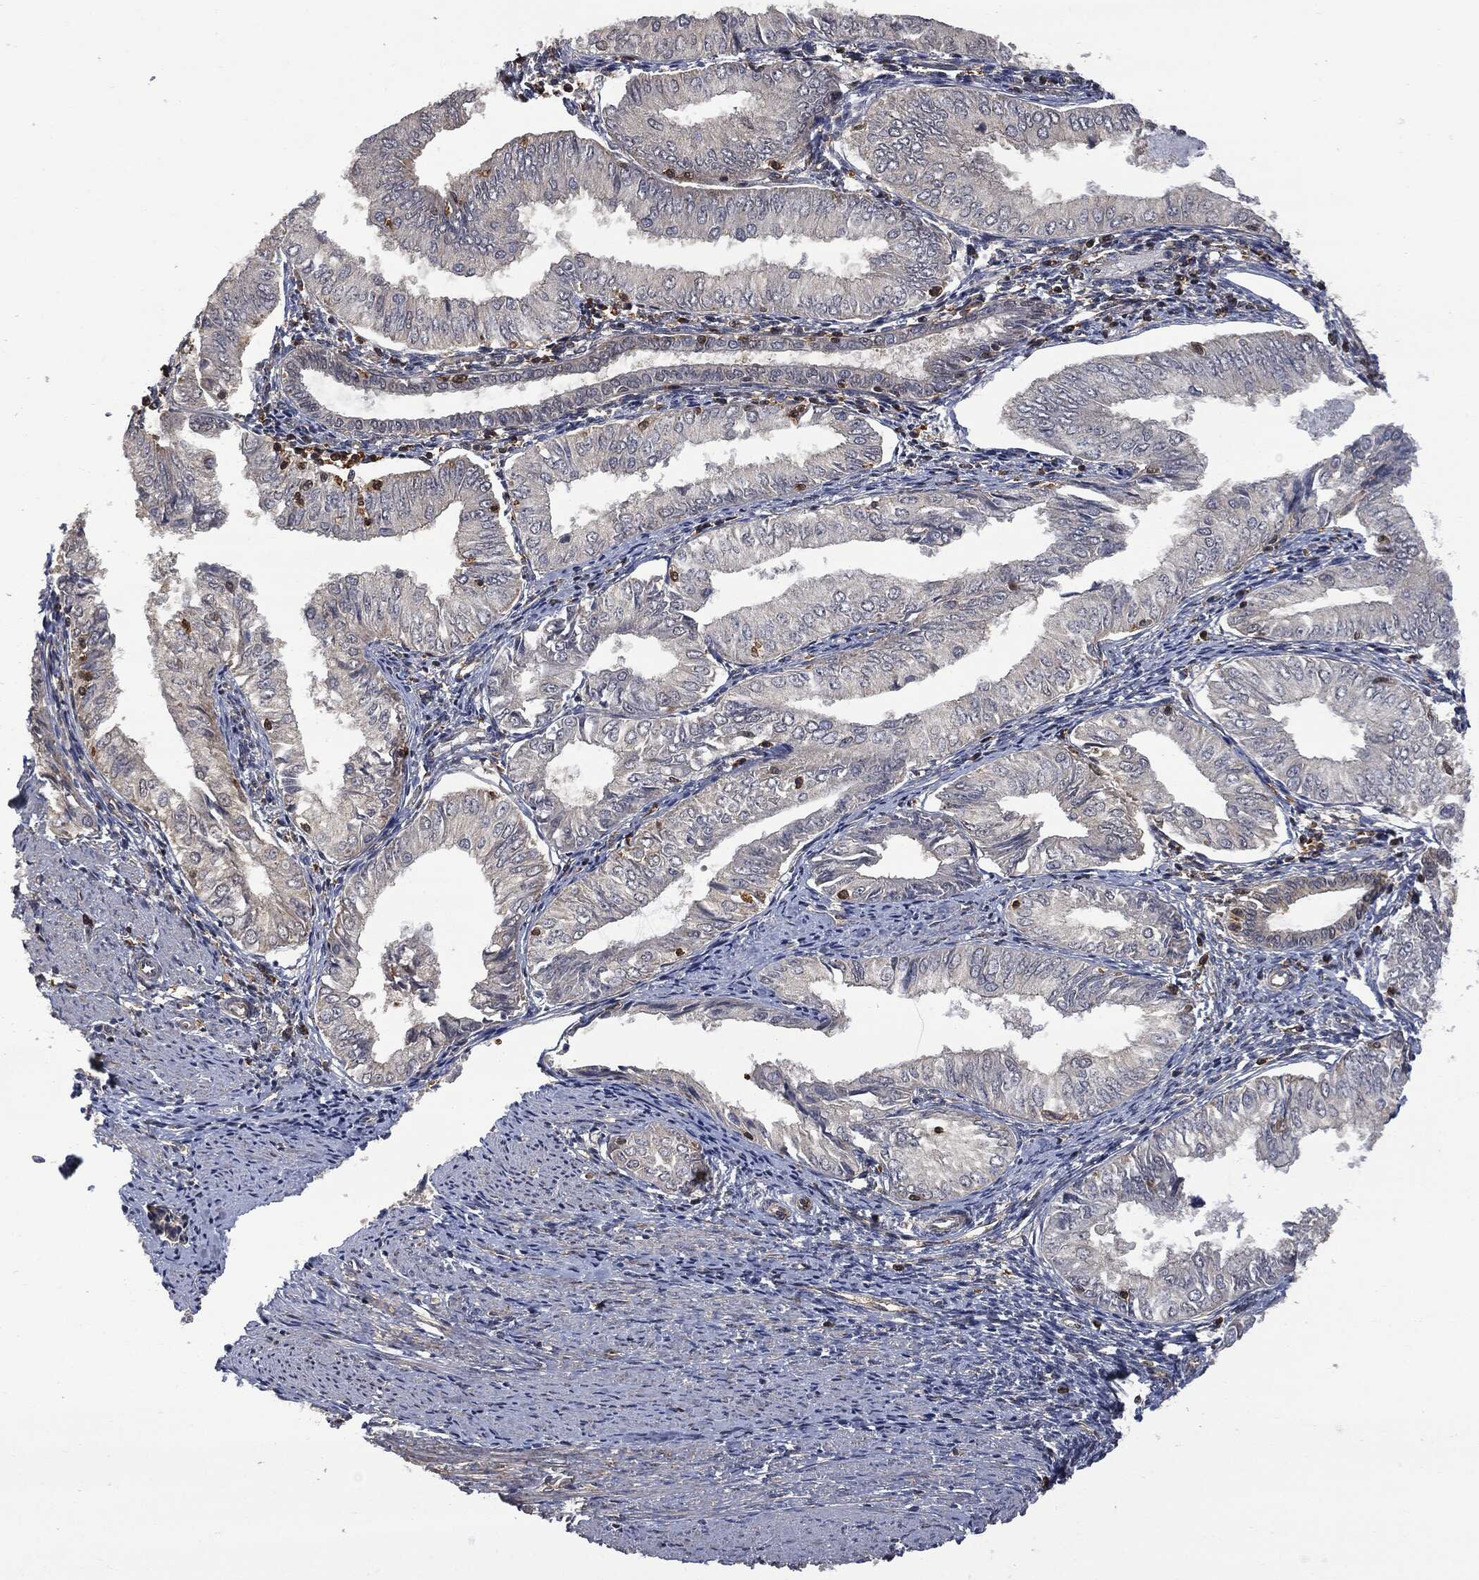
{"staining": {"intensity": "negative", "quantity": "none", "location": "none"}, "tissue": "endometrial cancer", "cell_type": "Tumor cells", "image_type": "cancer", "snomed": [{"axis": "morphology", "description": "Adenocarcinoma, NOS"}, {"axis": "topography", "description": "Endometrium"}], "caption": "DAB (3,3'-diaminobenzidine) immunohistochemical staining of endometrial adenocarcinoma exhibits no significant expression in tumor cells. The staining was performed using DAB to visualize the protein expression in brown, while the nuclei were stained in blue with hematoxylin (Magnification: 20x).", "gene": "PSMB10", "patient": {"sex": "female", "age": 53}}